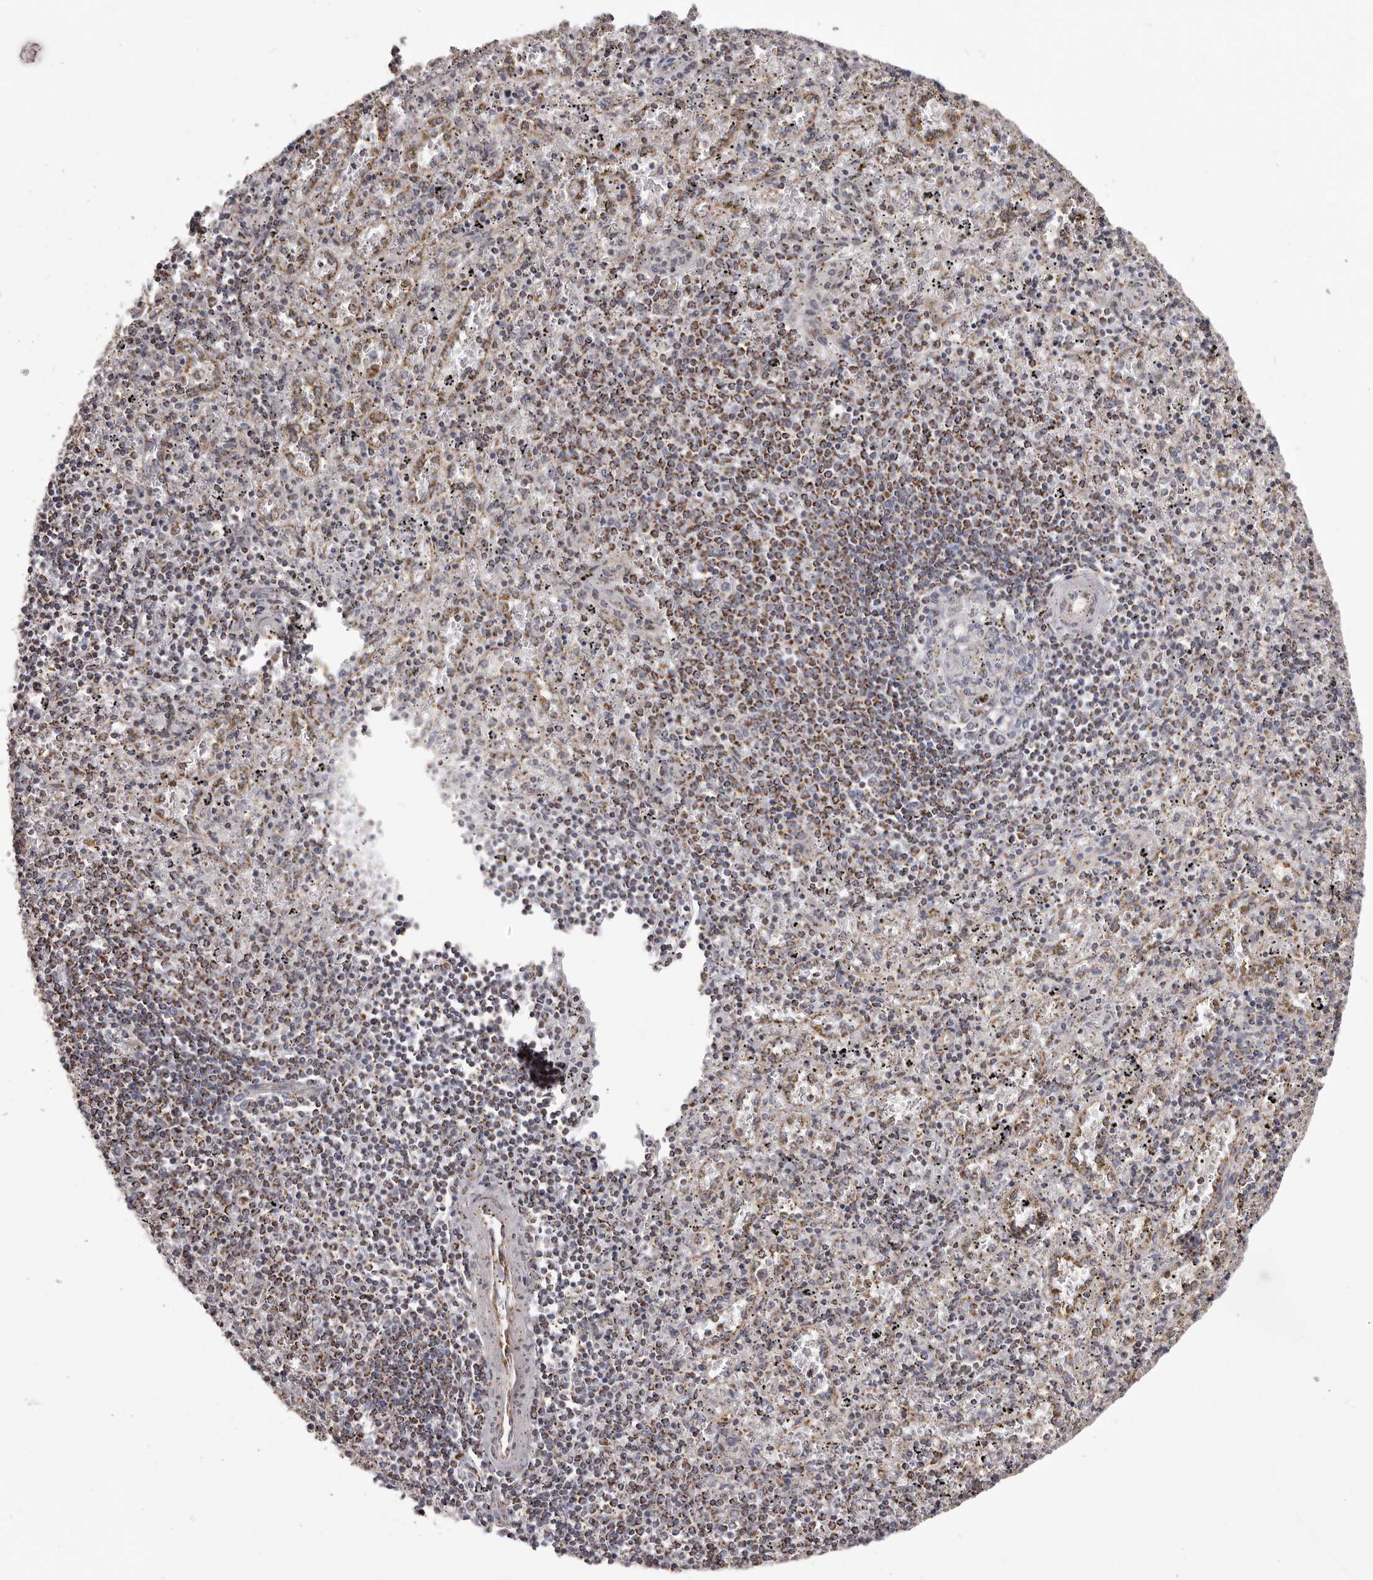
{"staining": {"intensity": "weak", "quantity": "25%-75%", "location": "cytoplasmic/membranous"}, "tissue": "spleen", "cell_type": "Cells in red pulp", "image_type": "normal", "snomed": [{"axis": "morphology", "description": "Normal tissue, NOS"}, {"axis": "topography", "description": "Spleen"}], "caption": "A brown stain highlights weak cytoplasmic/membranous positivity of a protein in cells in red pulp of benign spleen. The protein is stained brown, and the nuclei are stained in blue (DAB IHC with brightfield microscopy, high magnification).", "gene": "CHRM2", "patient": {"sex": "male", "age": 11}}